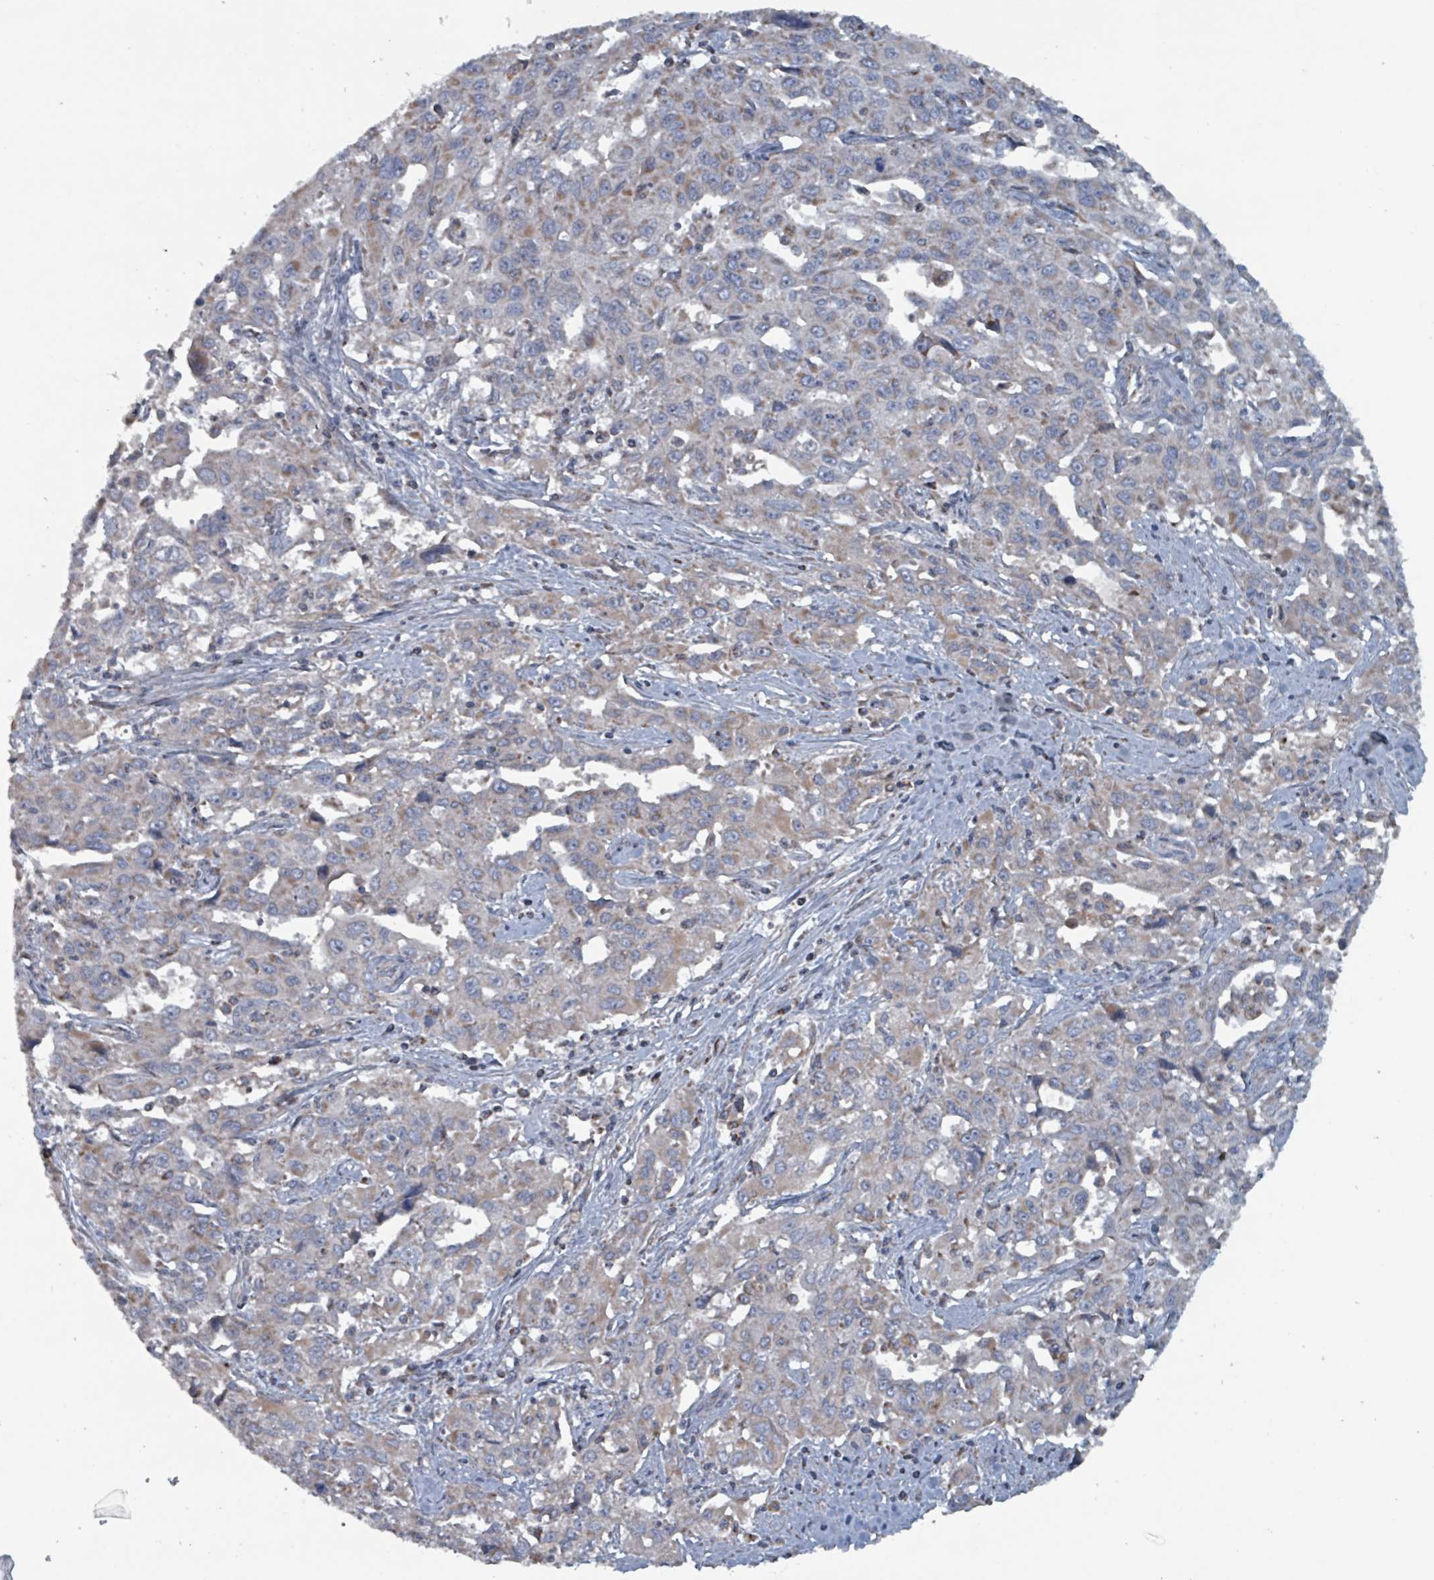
{"staining": {"intensity": "weak", "quantity": "25%-75%", "location": "cytoplasmic/membranous"}, "tissue": "liver cancer", "cell_type": "Tumor cells", "image_type": "cancer", "snomed": [{"axis": "morphology", "description": "Carcinoma, Hepatocellular, NOS"}, {"axis": "topography", "description": "Liver"}], "caption": "IHC (DAB (3,3'-diaminobenzidine)) staining of liver hepatocellular carcinoma displays weak cytoplasmic/membranous protein staining in approximately 25%-75% of tumor cells. The staining is performed using DAB brown chromogen to label protein expression. The nuclei are counter-stained blue using hematoxylin.", "gene": "ABHD18", "patient": {"sex": "male", "age": 63}}